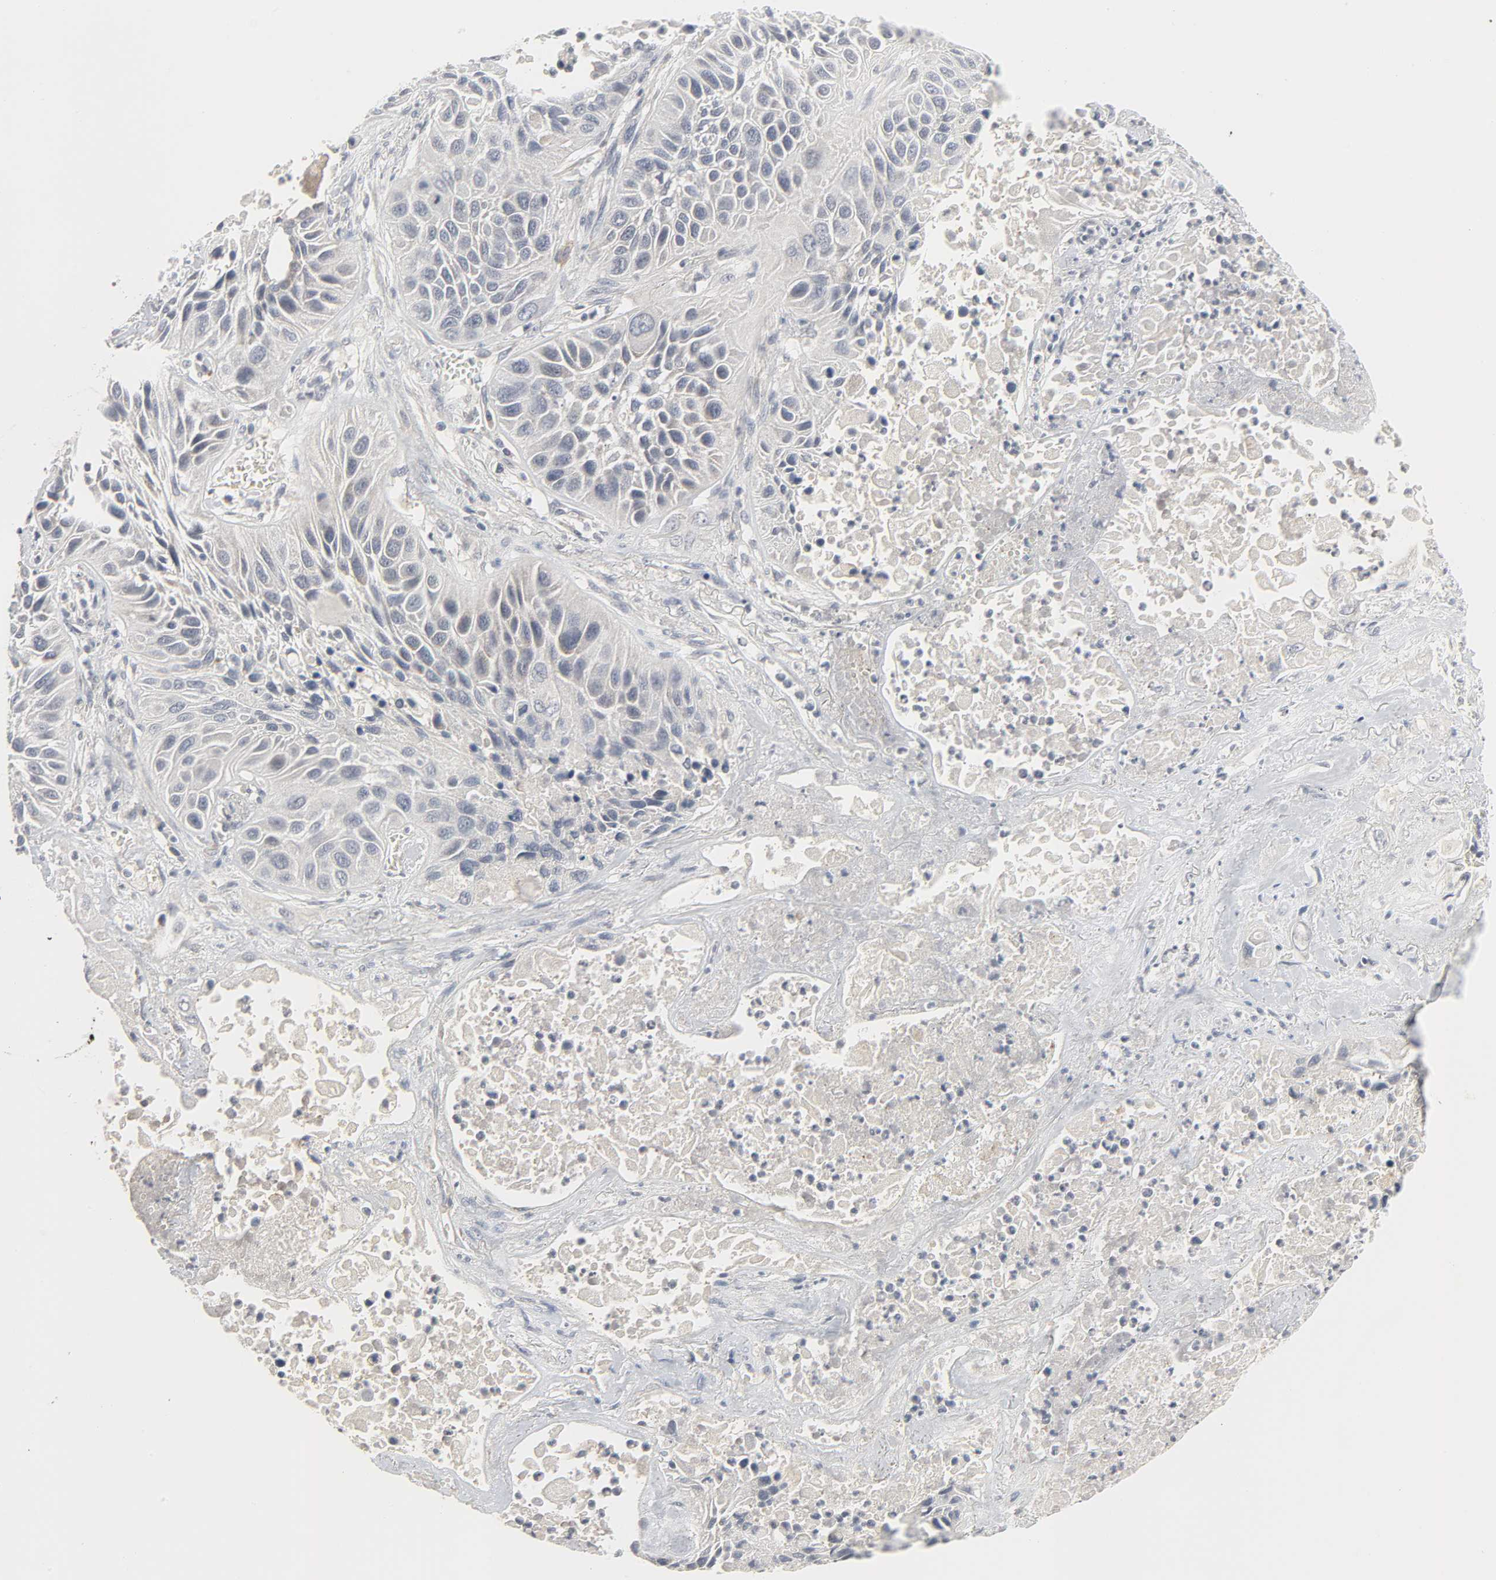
{"staining": {"intensity": "moderate", "quantity": "<25%", "location": "cytoplasmic/membranous"}, "tissue": "lung cancer", "cell_type": "Tumor cells", "image_type": "cancer", "snomed": [{"axis": "morphology", "description": "Squamous cell carcinoma, NOS"}, {"axis": "topography", "description": "Lung"}], "caption": "Immunohistochemical staining of lung cancer shows low levels of moderate cytoplasmic/membranous protein positivity in approximately <25% of tumor cells. (DAB = brown stain, brightfield microscopy at high magnification).", "gene": "CLIP1", "patient": {"sex": "female", "age": 76}}